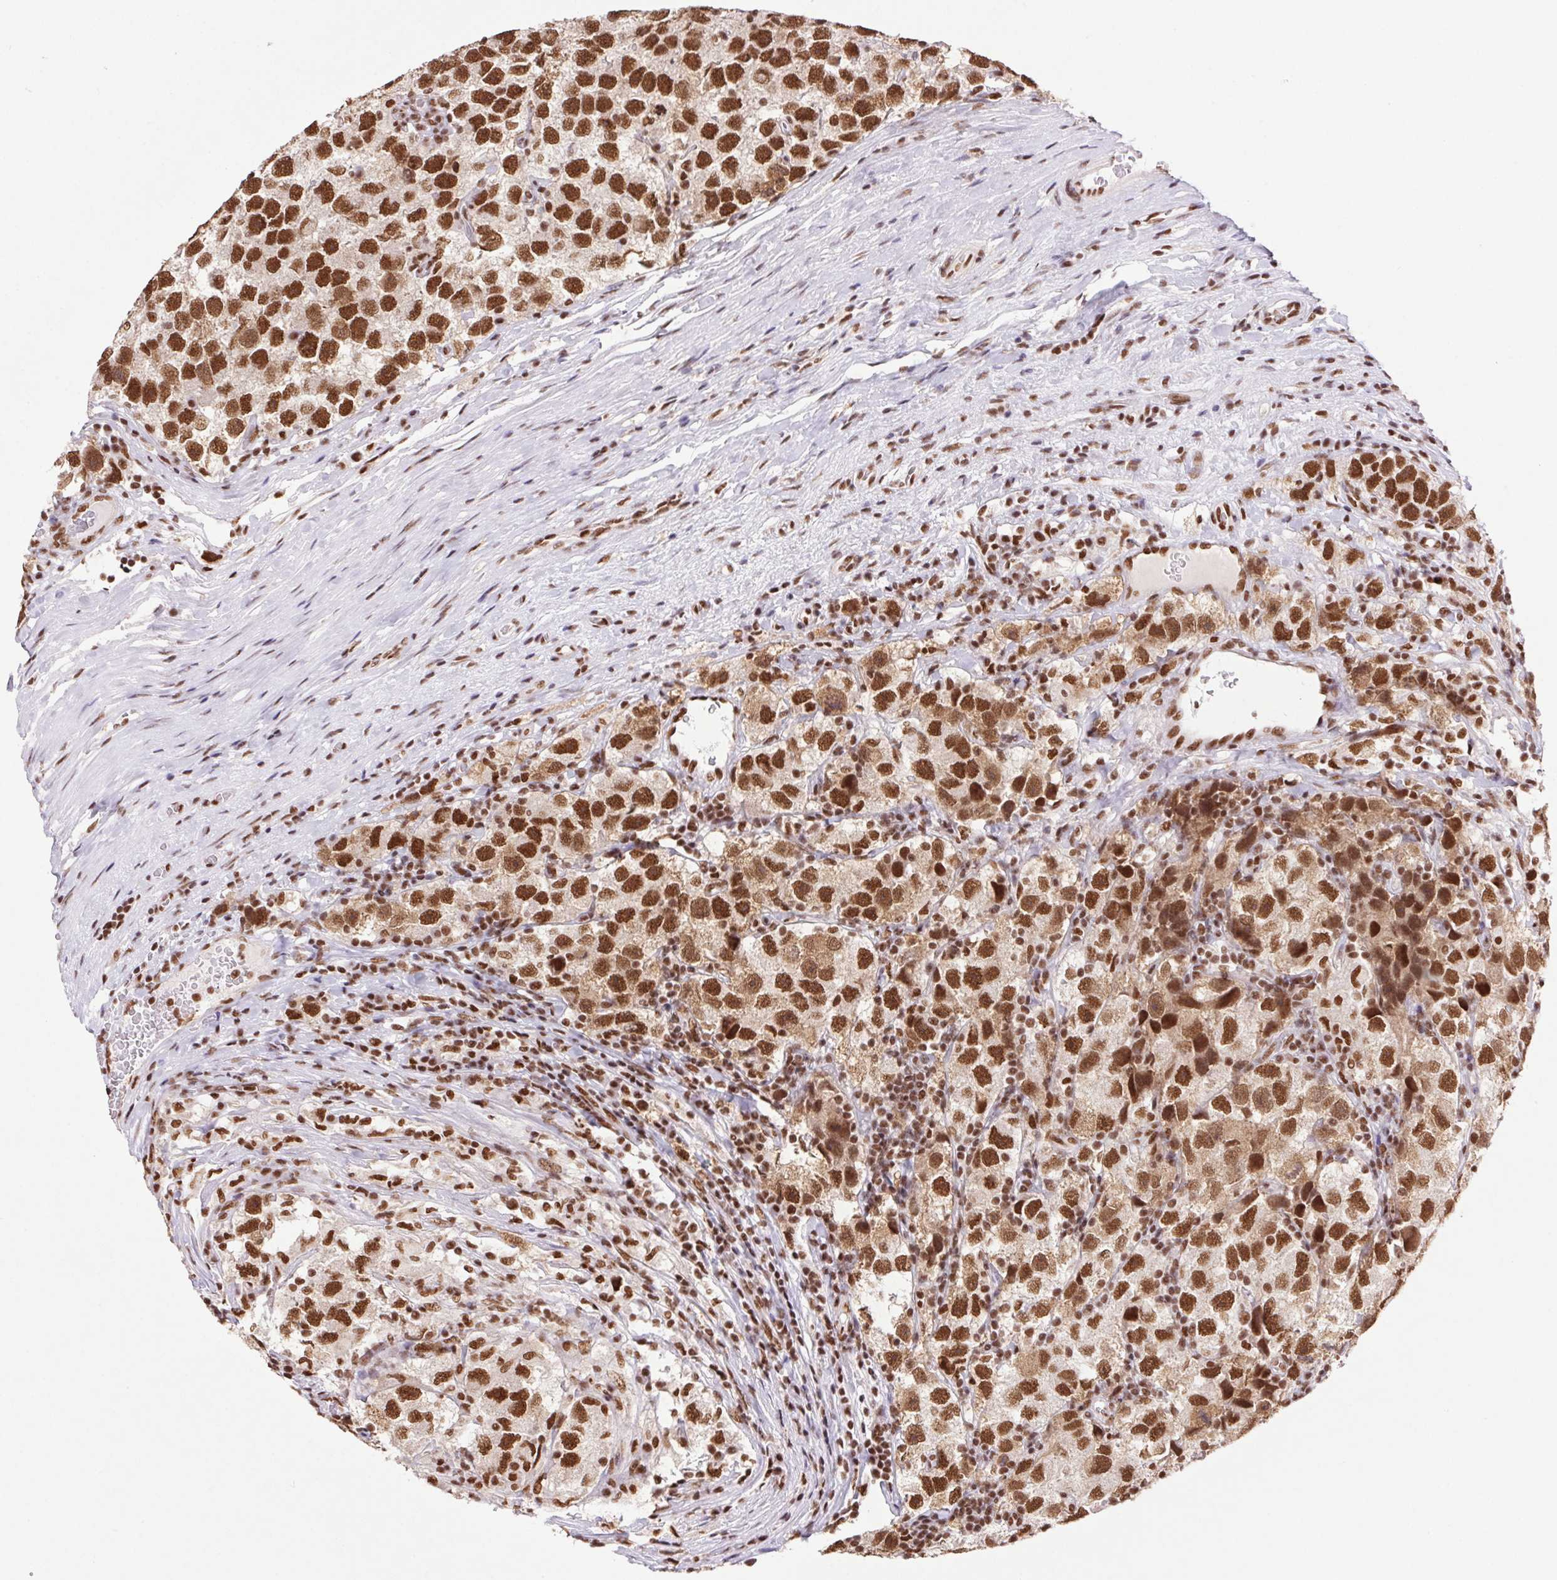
{"staining": {"intensity": "moderate", "quantity": ">75%", "location": "nuclear"}, "tissue": "testis cancer", "cell_type": "Tumor cells", "image_type": "cancer", "snomed": [{"axis": "morphology", "description": "Seminoma, NOS"}, {"axis": "topography", "description": "Testis"}], "caption": "The photomicrograph demonstrates immunohistochemical staining of testis cancer (seminoma). There is moderate nuclear expression is appreciated in about >75% of tumor cells.", "gene": "ZNF207", "patient": {"sex": "male", "age": 26}}